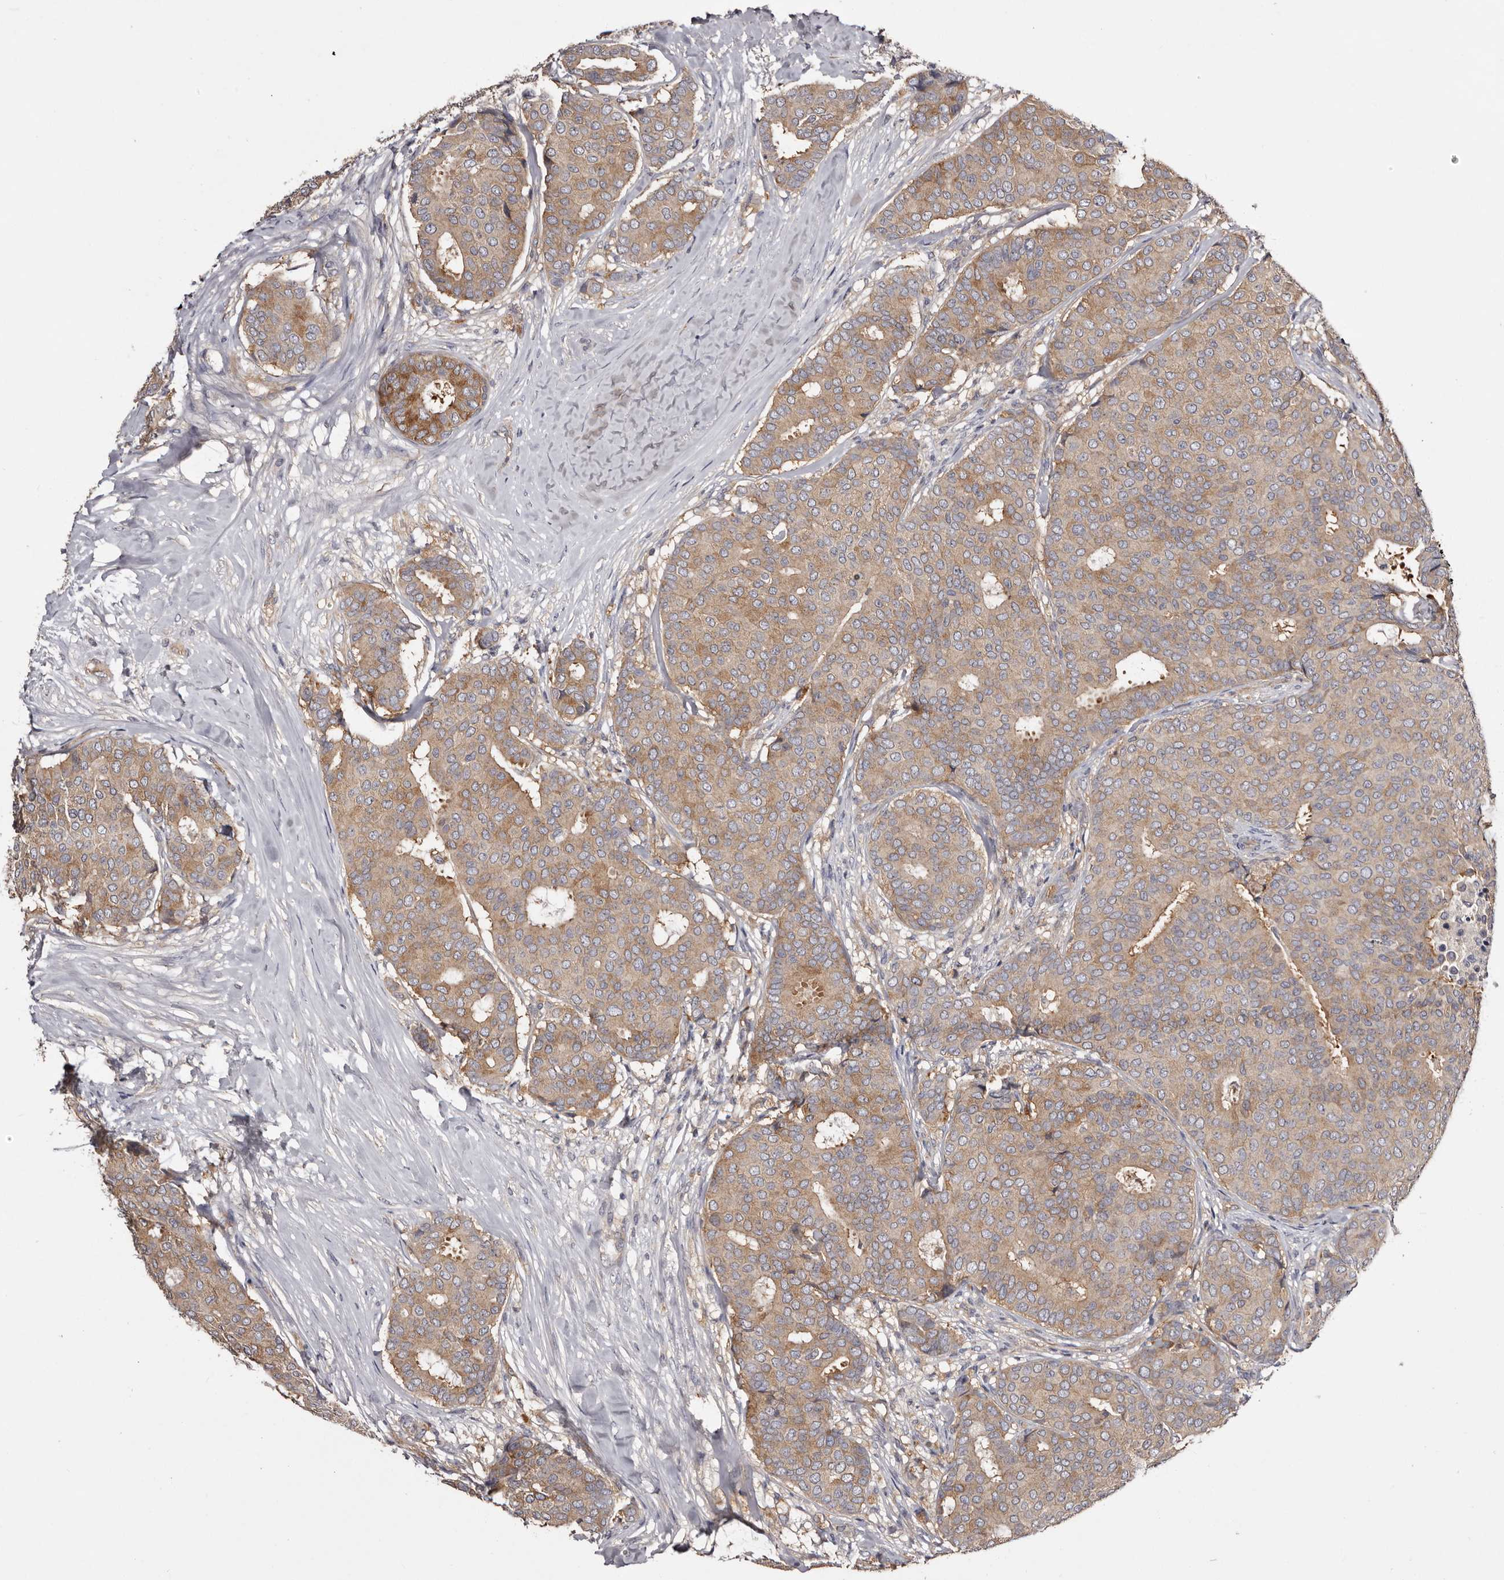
{"staining": {"intensity": "moderate", "quantity": ">75%", "location": "cytoplasmic/membranous"}, "tissue": "breast cancer", "cell_type": "Tumor cells", "image_type": "cancer", "snomed": [{"axis": "morphology", "description": "Duct carcinoma"}, {"axis": "topography", "description": "Breast"}], "caption": "Breast infiltrating ductal carcinoma stained with DAB (3,3'-diaminobenzidine) immunohistochemistry (IHC) shows medium levels of moderate cytoplasmic/membranous positivity in about >75% of tumor cells.", "gene": "LTV1", "patient": {"sex": "female", "age": 75}}